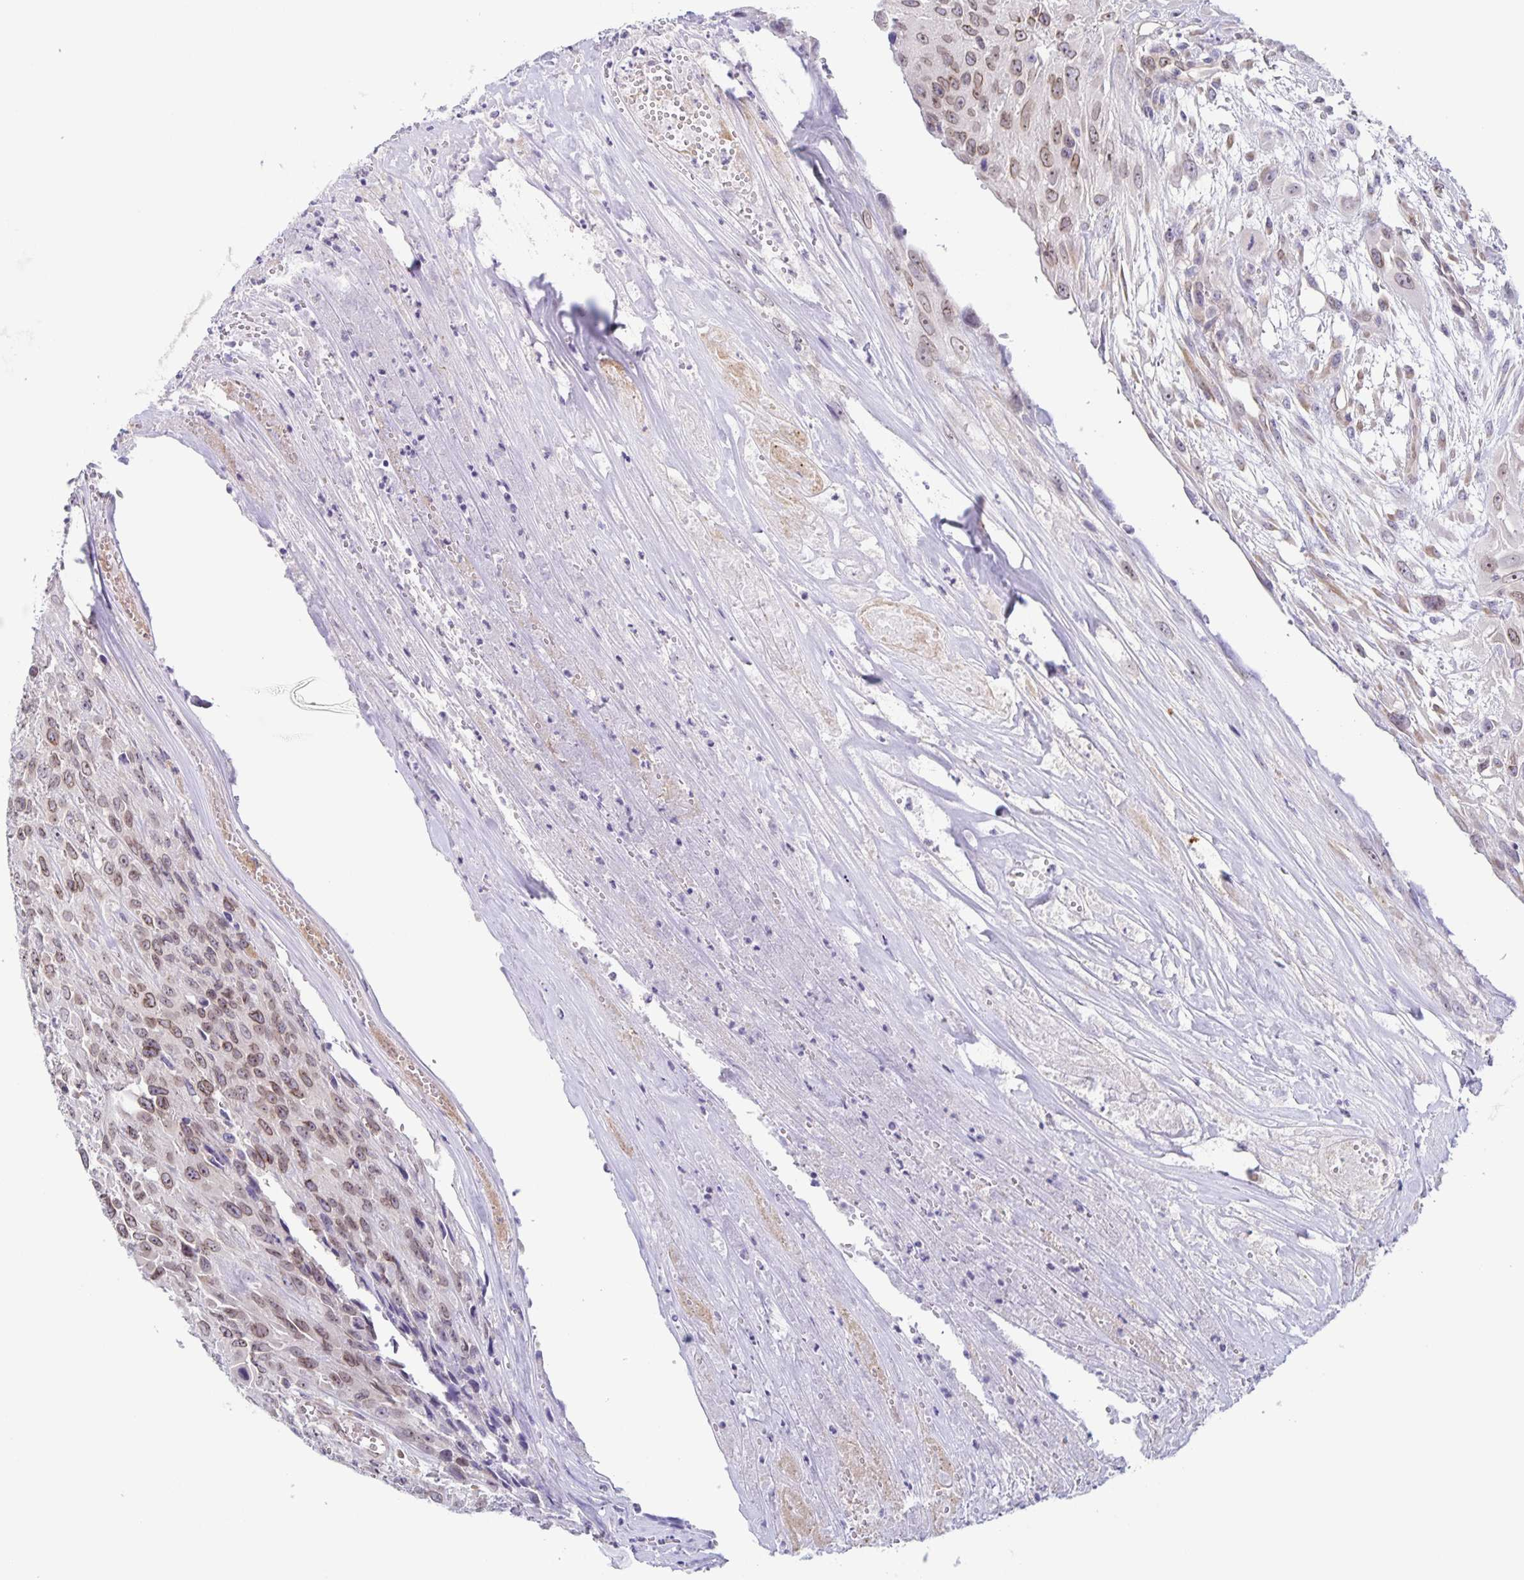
{"staining": {"intensity": "weak", "quantity": "25%-75%", "location": "cytoplasmic/membranous,nuclear"}, "tissue": "urothelial cancer", "cell_type": "Tumor cells", "image_type": "cancer", "snomed": [{"axis": "morphology", "description": "Urothelial carcinoma, High grade"}, {"axis": "topography", "description": "Urinary bladder"}], "caption": "Immunohistochemical staining of human urothelial cancer displays weak cytoplasmic/membranous and nuclear protein staining in about 25%-75% of tumor cells.", "gene": "SYNE2", "patient": {"sex": "male", "age": 67}}